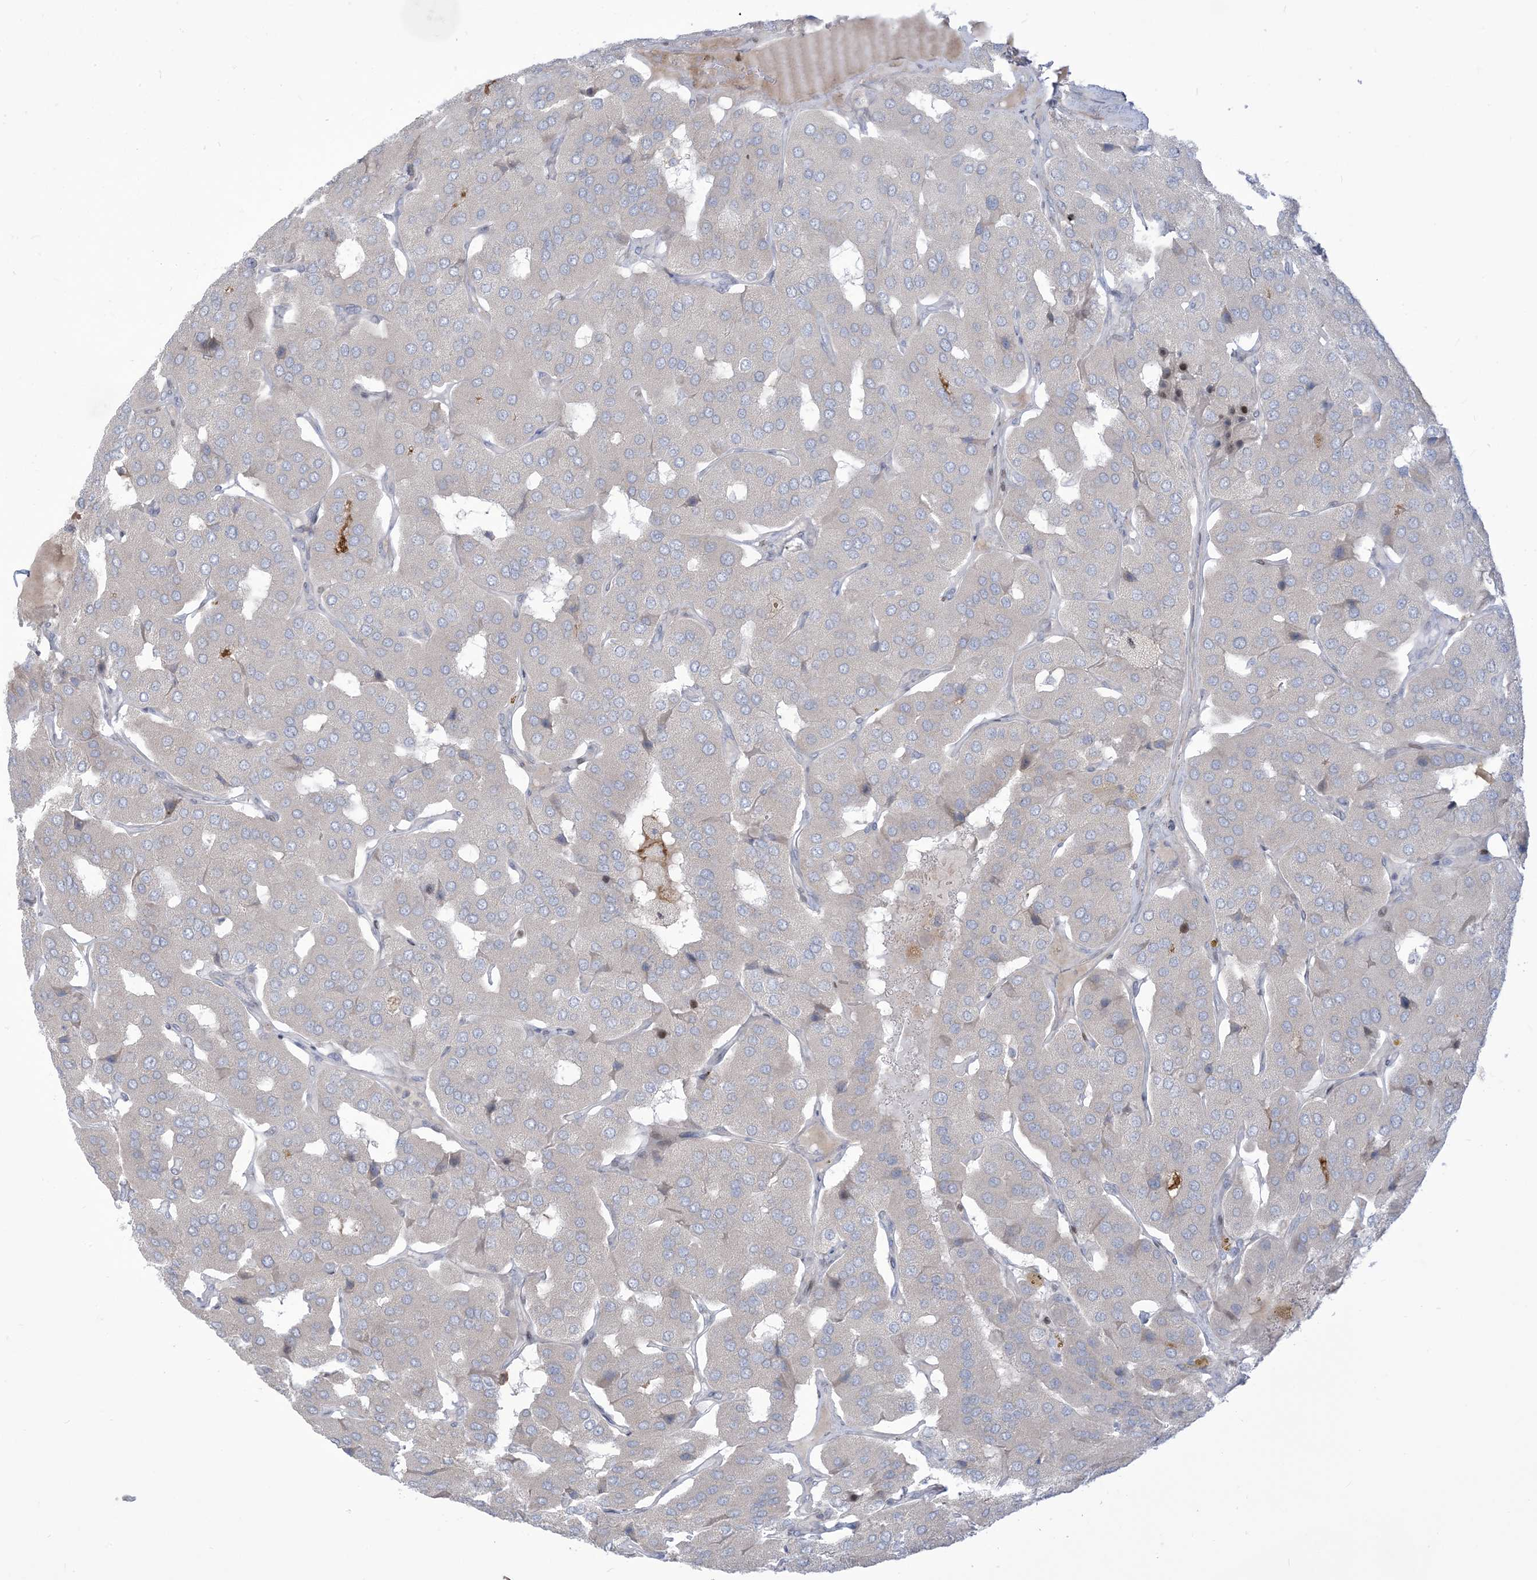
{"staining": {"intensity": "negative", "quantity": "none", "location": "none"}, "tissue": "parathyroid gland", "cell_type": "Glandular cells", "image_type": "normal", "snomed": [{"axis": "morphology", "description": "Normal tissue, NOS"}, {"axis": "morphology", "description": "Adenoma, NOS"}, {"axis": "topography", "description": "Parathyroid gland"}], "caption": "An immunohistochemistry photomicrograph of benign parathyroid gland is shown. There is no staining in glandular cells of parathyroid gland. (DAB (3,3'-diaminobenzidine) immunohistochemistry (IHC), high magnification).", "gene": "AFTPH", "patient": {"sex": "female", "age": 86}}